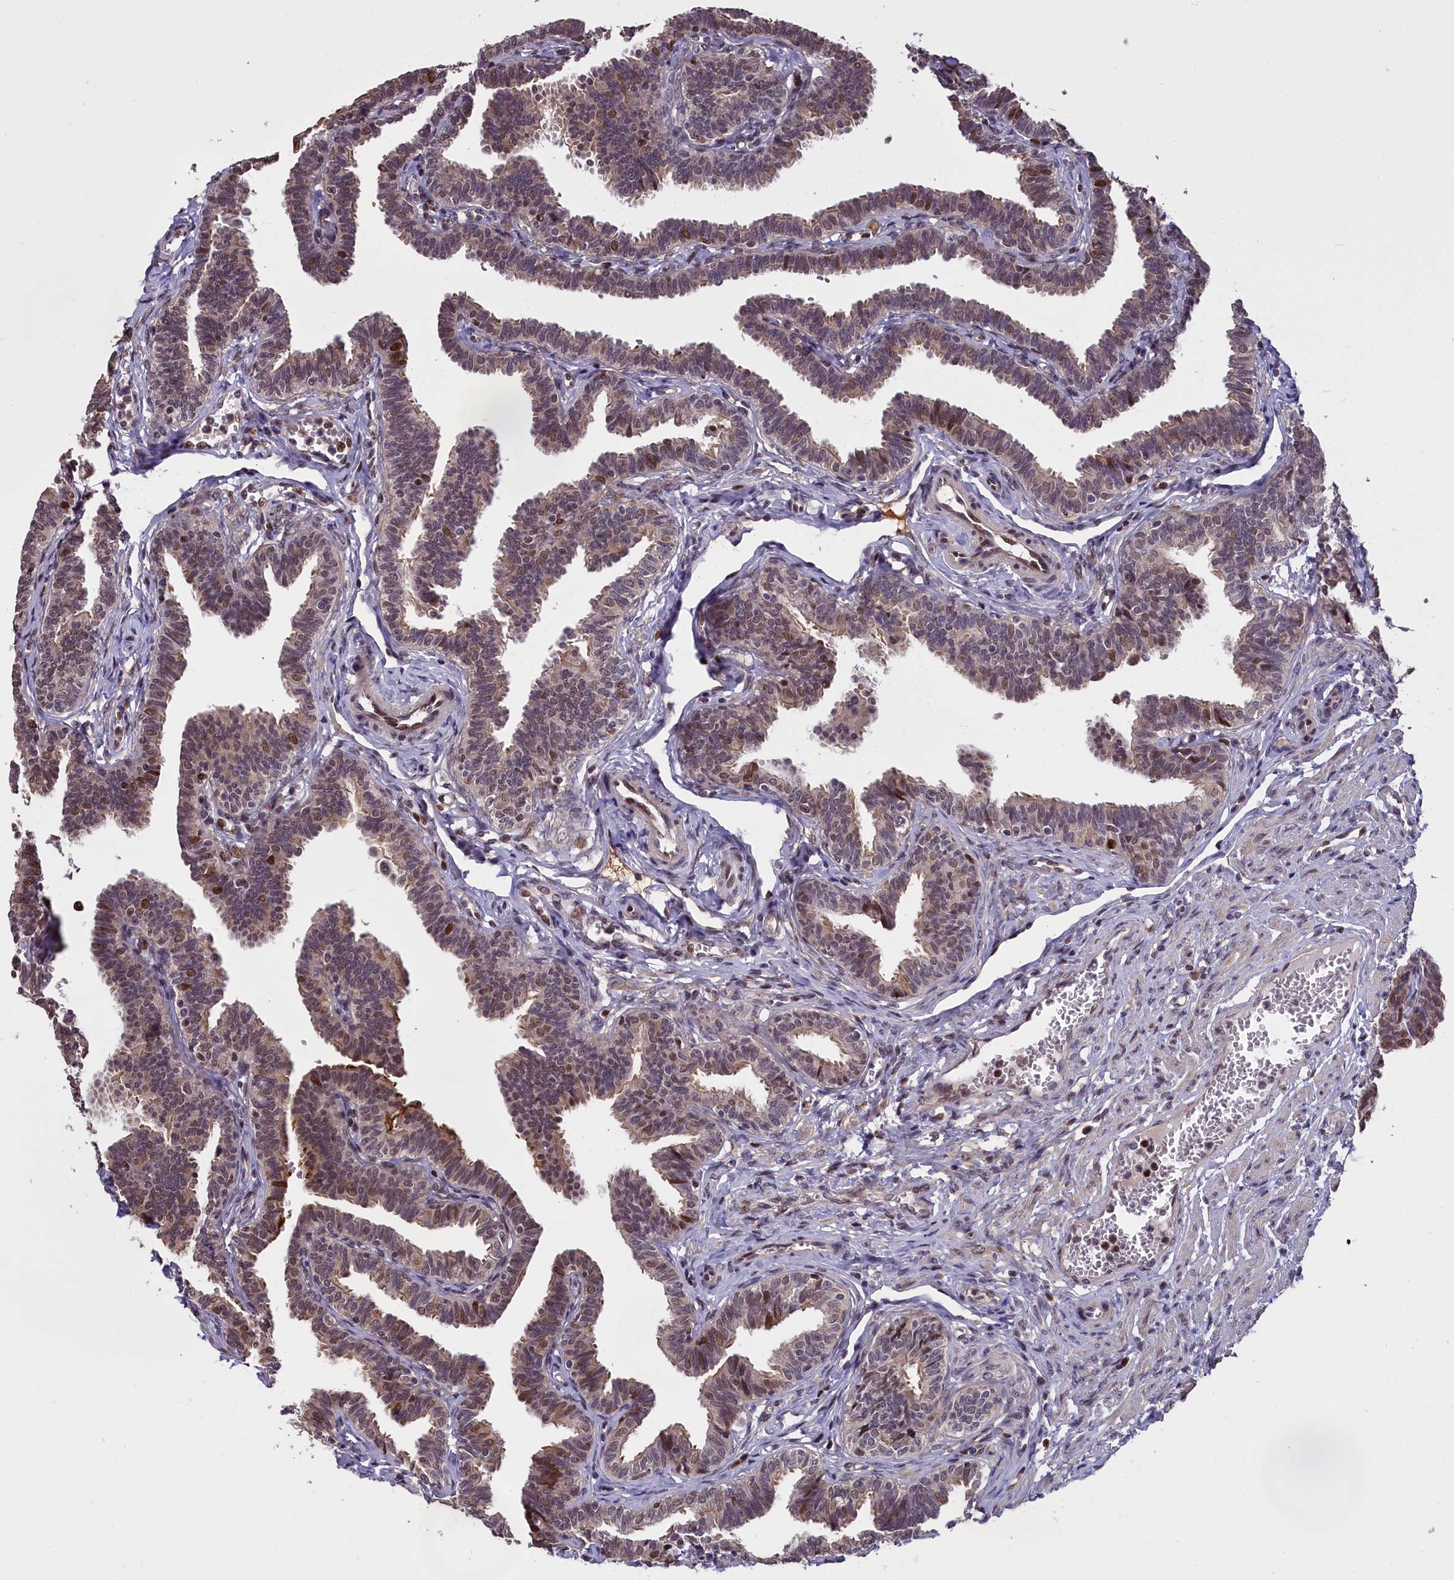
{"staining": {"intensity": "moderate", "quantity": "25%-75%", "location": "cytoplasmic/membranous,nuclear"}, "tissue": "fallopian tube", "cell_type": "Glandular cells", "image_type": "normal", "snomed": [{"axis": "morphology", "description": "Normal tissue, NOS"}, {"axis": "topography", "description": "Fallopian tube"}, {"axis": "topography", "description": "Ovary"}], "caption": "Immunohistochemical staining of unremarkable human fallopian tube displays 25%-75% levels of moderate cytoplasmic/membranous,nuclear protein positivity in about 25%-75% of glandular cells. (IHC, brightfield microscopy, high magnification).", "gene": "RELB", "patient": {"sex": "female", "age": 23}}